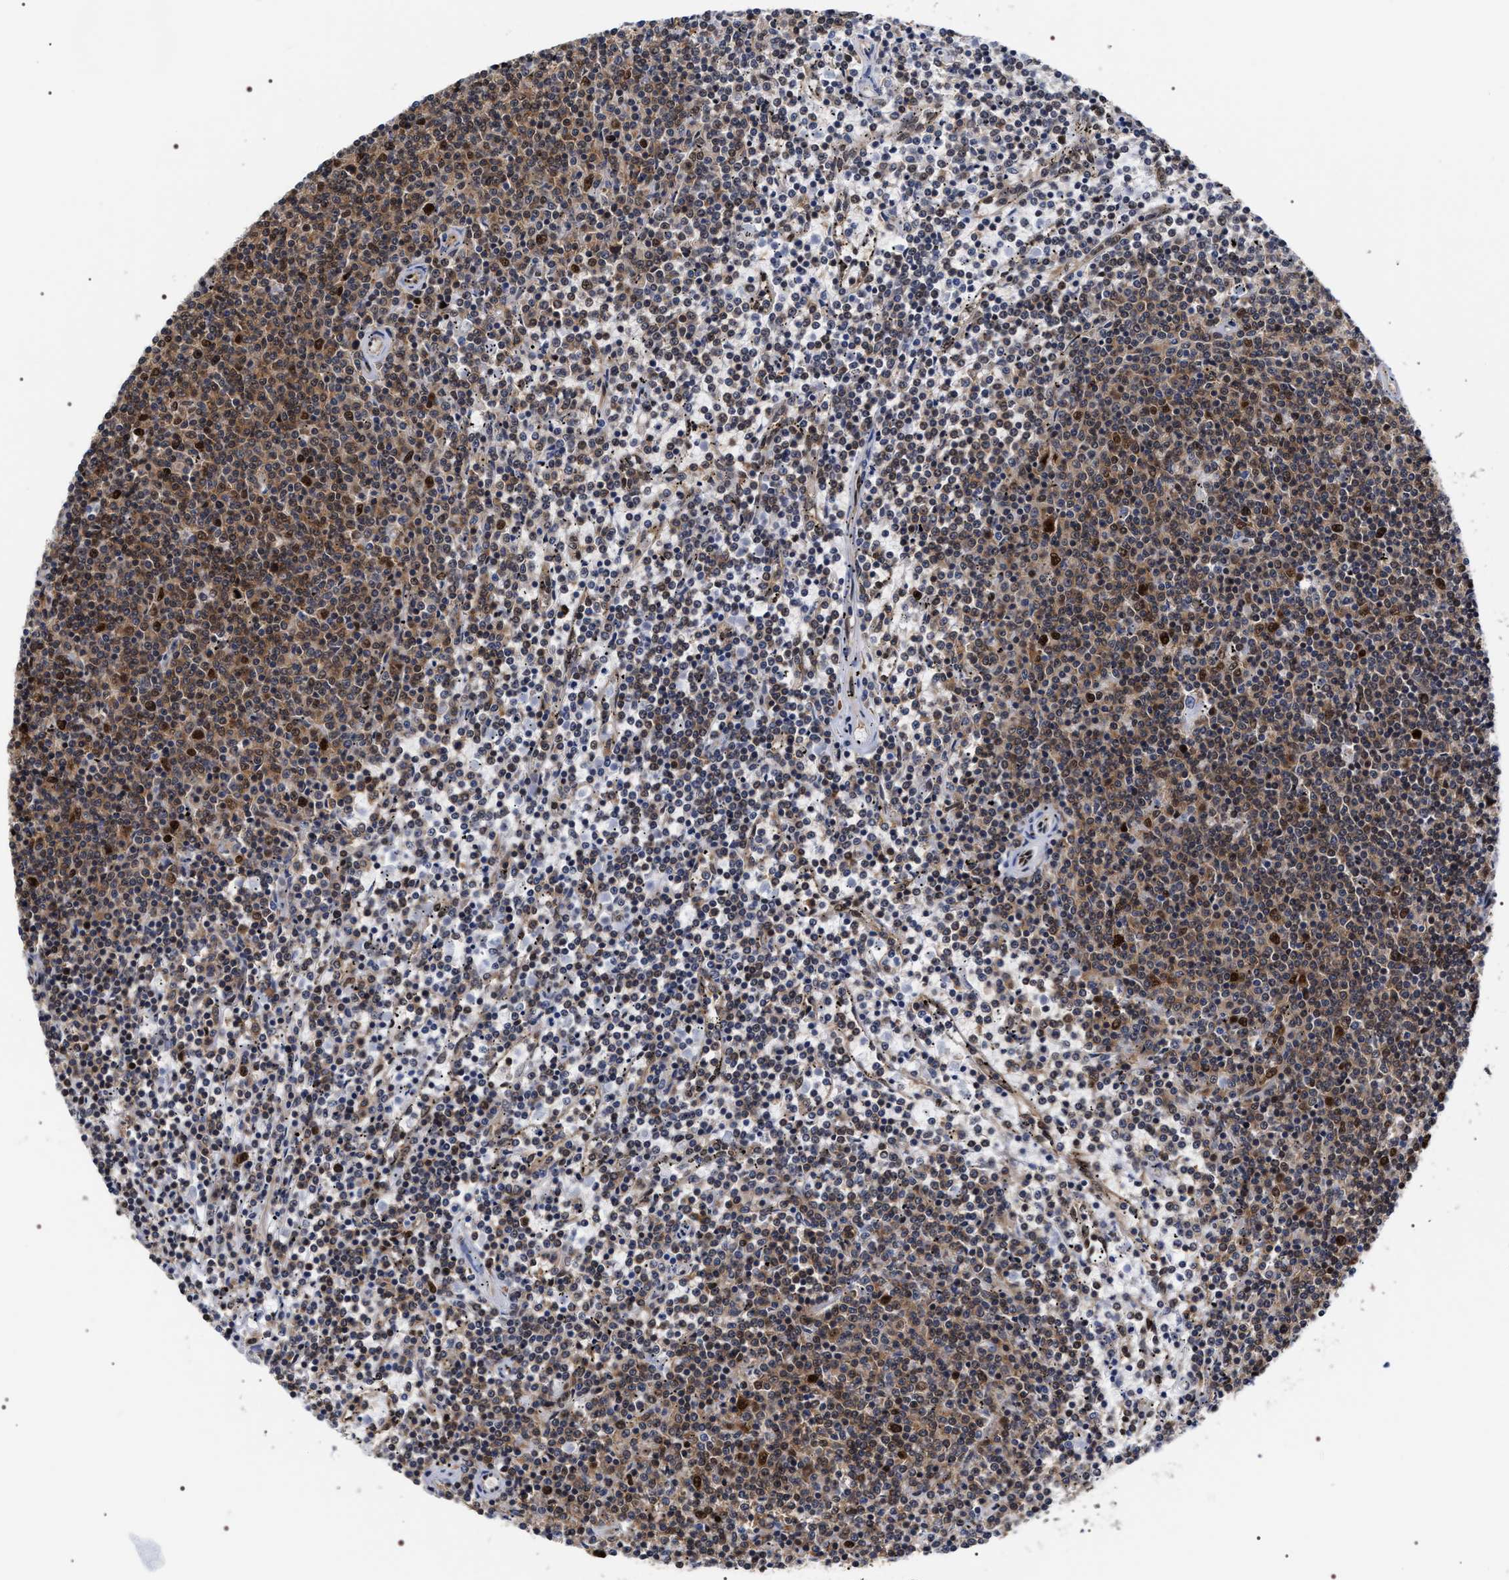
{"staining": {"intensity": "moderate", "quantity": ">75%", "location": "cytoplasmic/membranous,nuclear"}, "tissue": "lymphoma", "cell_type": "Tumor cells", "image_type": "cancer", "snomed": [{"axis": "morphology", "description": "Malignant lymphoma, non-Hodgkin's type, Low grade"}, {"axis": "topography", "description": "Spleen"}], "caption": "The histopathology image displays immunohistochemical staining of lymphoma. There is moderate cytoplasmic/membranous and nuclear staining is present in about >75% of tumor cells.", "gene": "BAG6", "patient": {"sex": "female", "age": 50}}